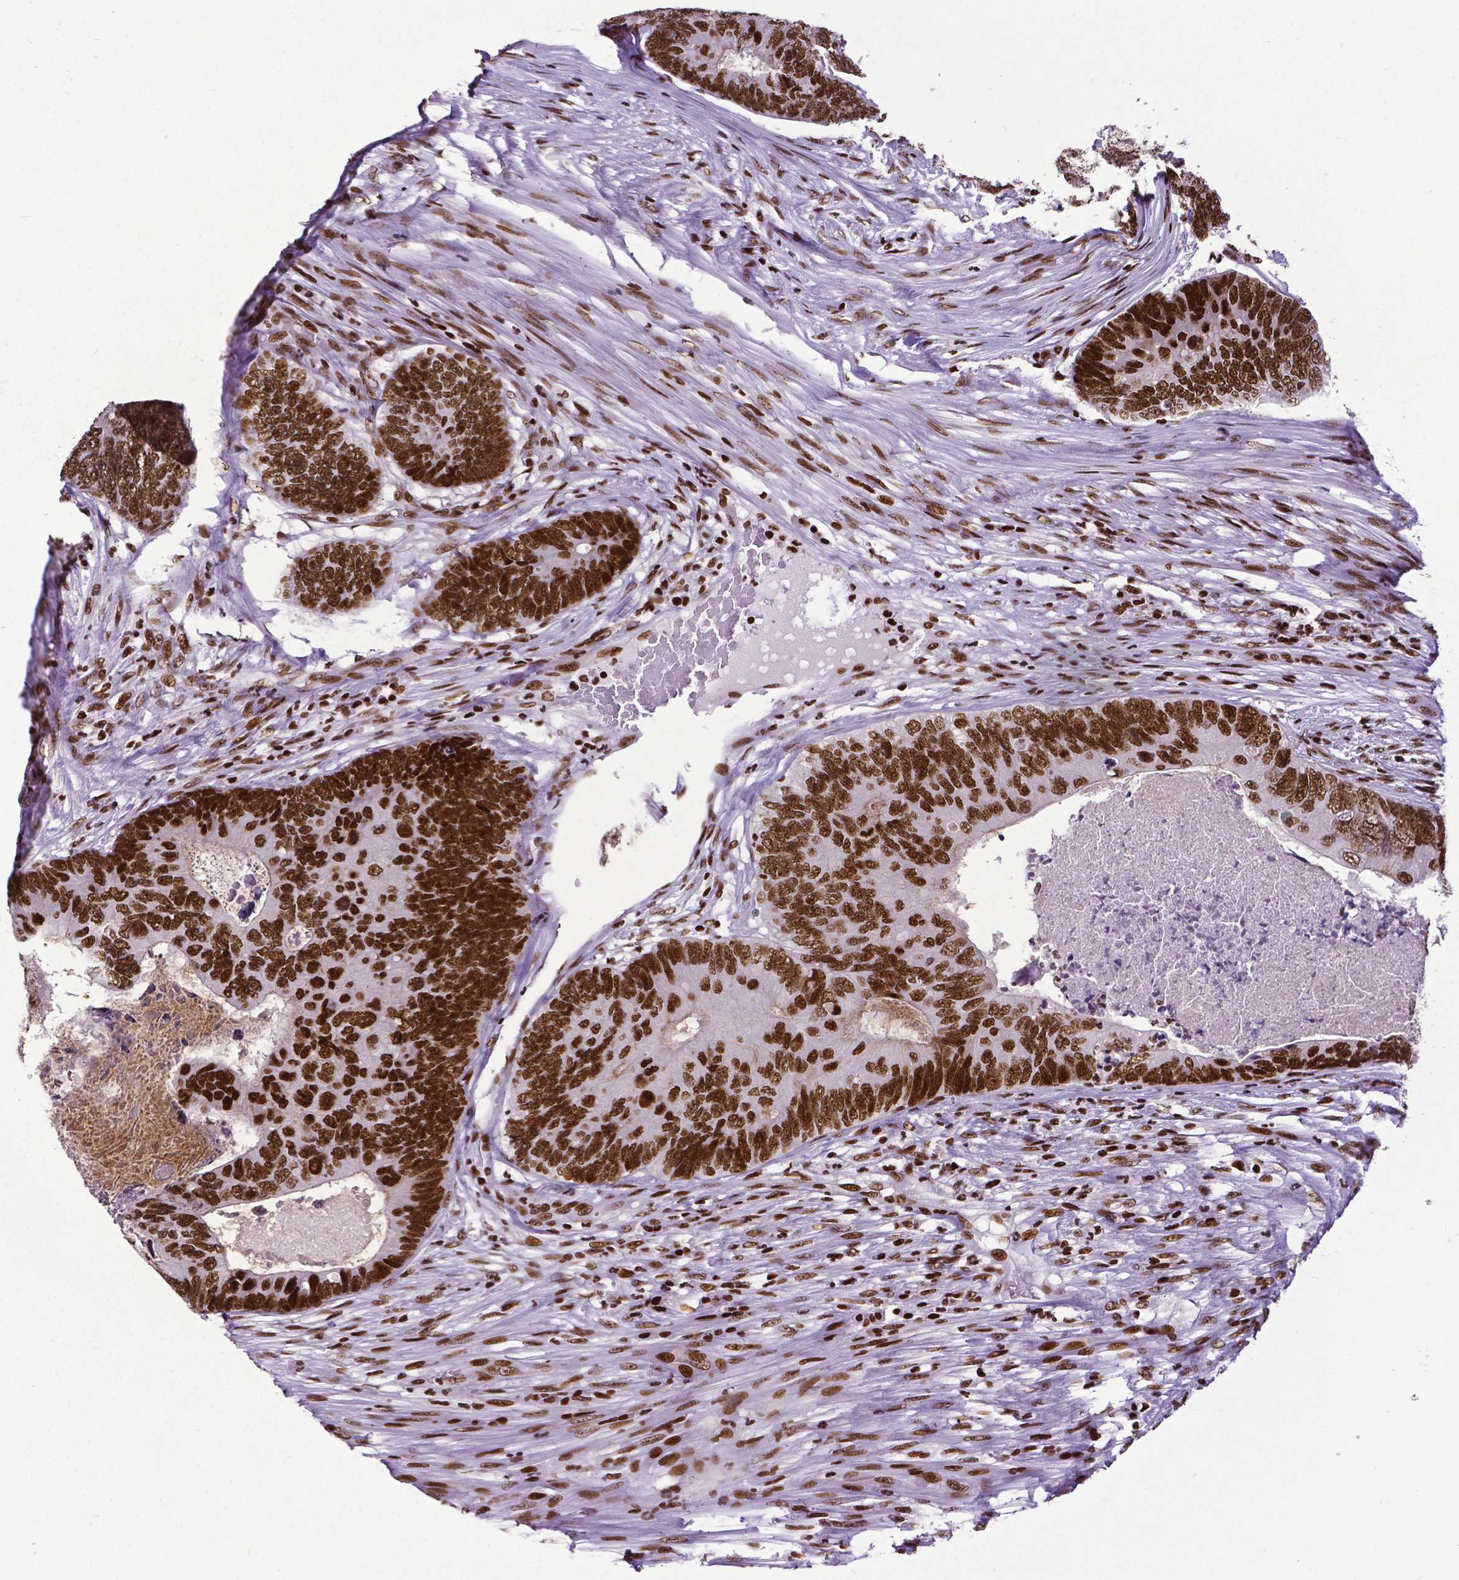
{"staining": {"intensity": "strong", "quantity": ">75%", "location": "nuclear"}, "tissue": "colorectal cancer", "cell_type": "Tumor cells", "image_type": "cancer", "snomed": [{"axis": "morphology", "description": "Adenocarcinoma, NOS"}, {"axis": "topography", "description": "Colon"}], "caption": "IHC image of adenocarcinoma (colorectal) stained for a protein (brown), which reveals high levels of strong nuclear positivity in about >75% of tumor cells.", "gene": "CTCF", "patient": {"sex": "female", "age": 67}}